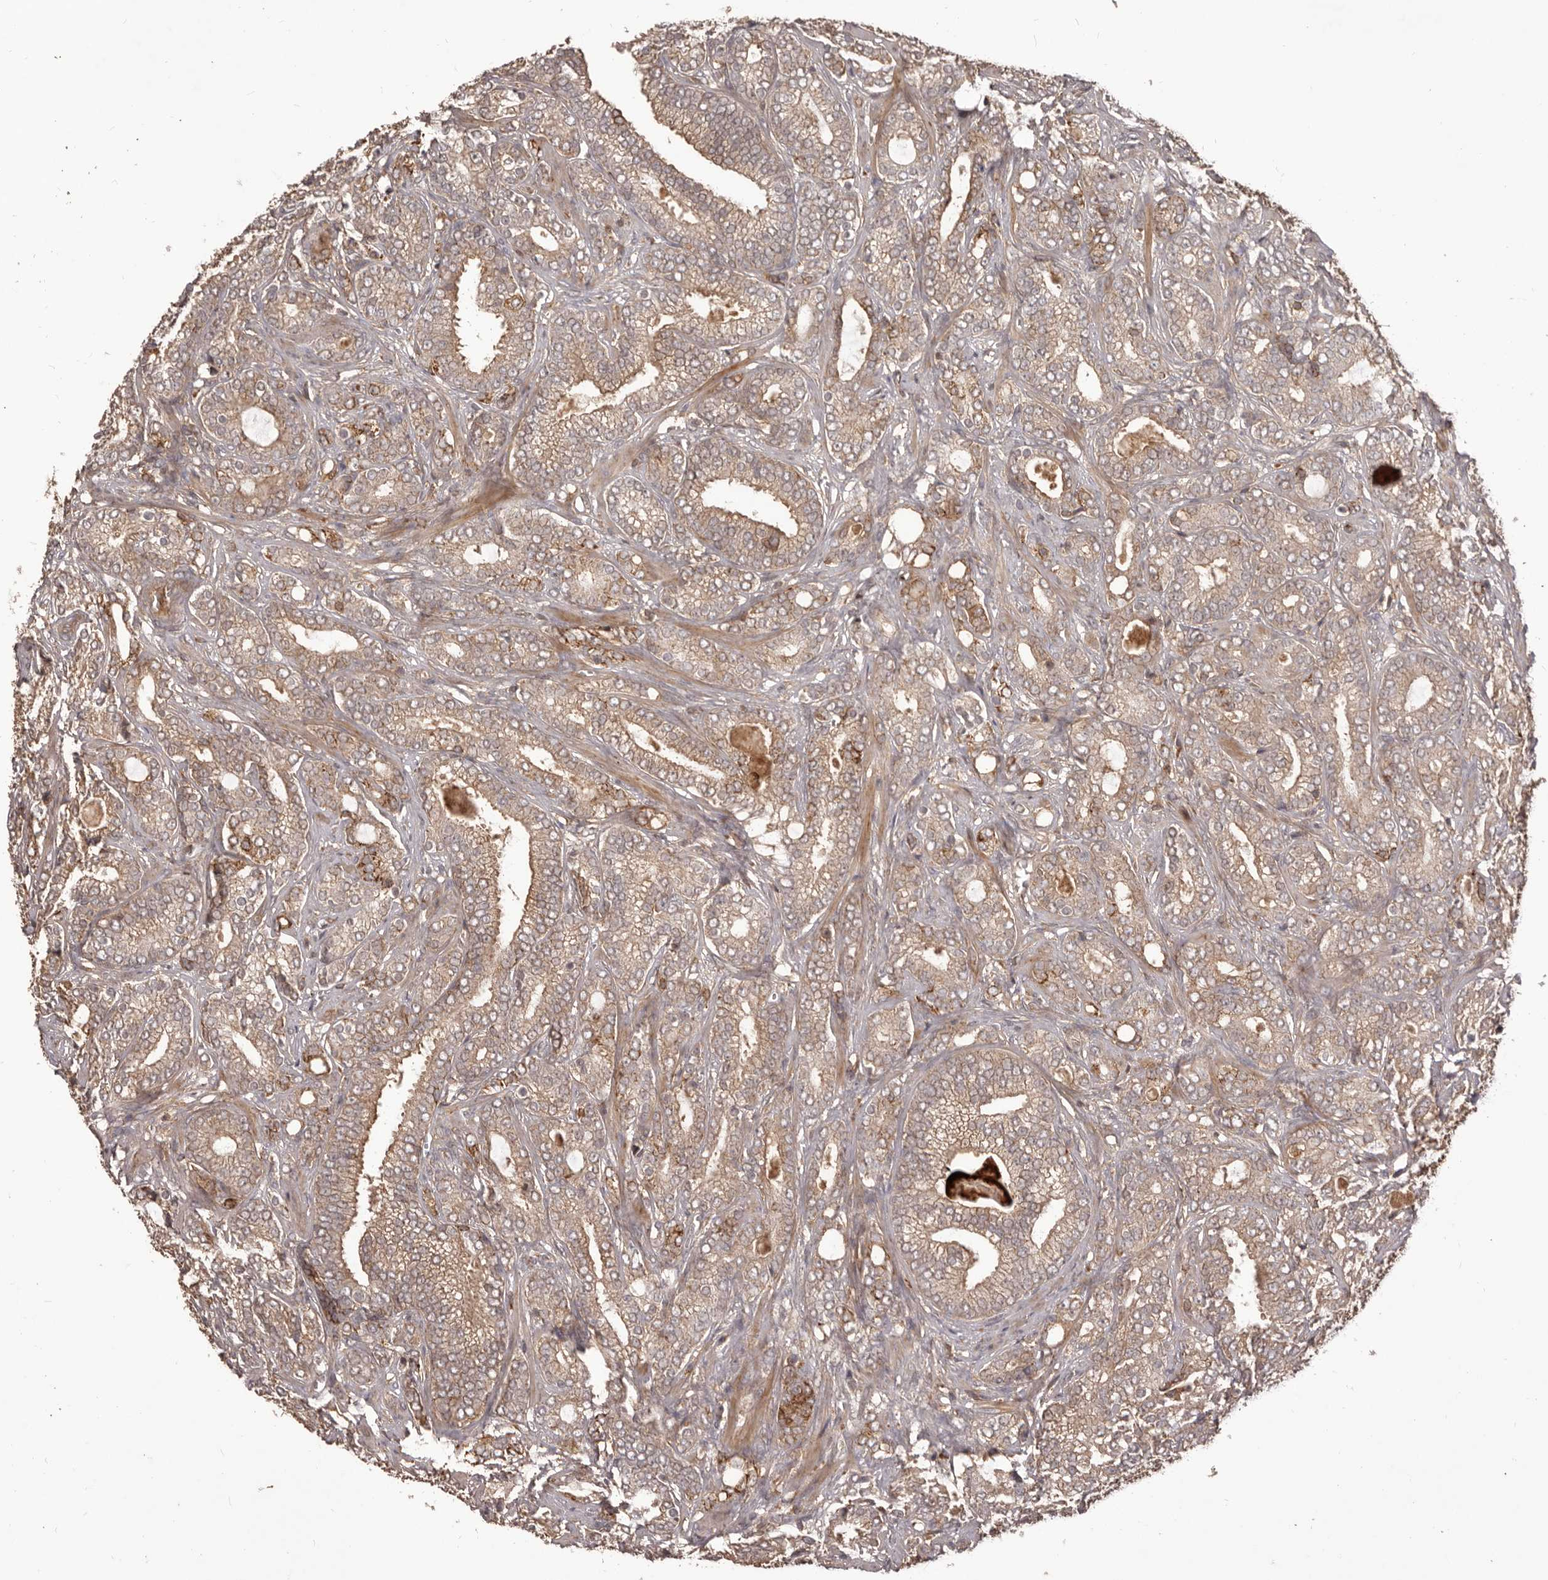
{"staining": {"intensity": "moderate", "quantity": ">75%", "location": "cytoplasmic/membranous"}, "tissue": "prostate cancer", "cell_type": "Tumor cells", "image_type": "cancer", "snomed": [{"axis": "morphology", "description": "Adenocarcinoma, High grade"}, {"axis": "topography", "description": "Prostate and seminal vesicle, NOS"}], "caption": "Immunohistochemical staining of prostate cancer demonstrates medium levels of moderate cytoplasmic/membranous protein staining in approximately >75% of tumor cells.", "gene": "GLIPR2", "patient": {"sex": "male", "age": 67}}